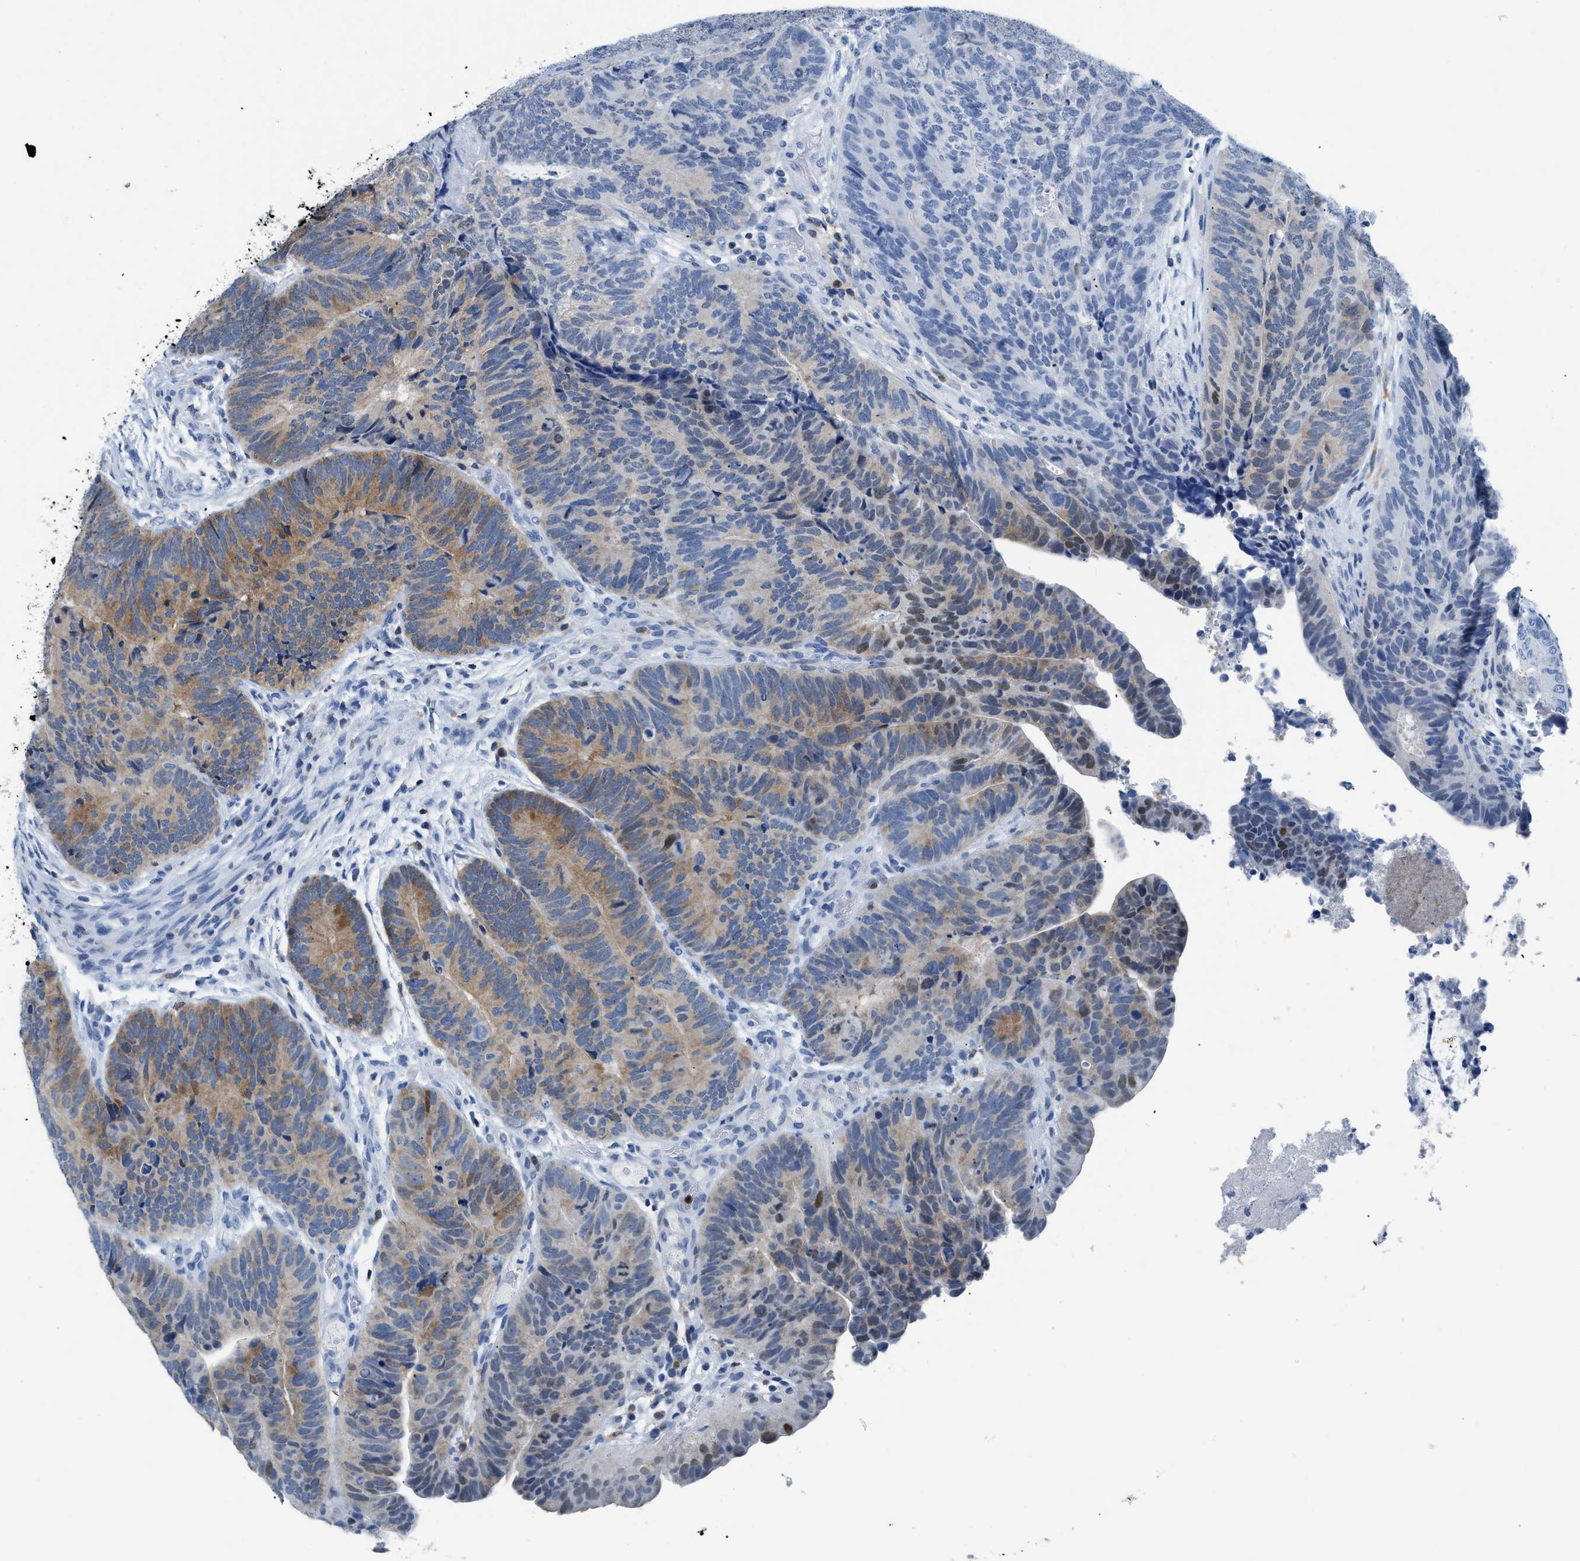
{"staining": {"intensity": "moderate", "quantity": "25%-75%", "location": "cytoplasmic/membranous"}, "tissue": "colorectal cancer", "cell_type": "Tumor cells", "image_type": "cancer", "snomed": [{"axis": "morphology", "description": "Adenocarcinoma, NOS"}, {"axis": "topography", "description": "Colon"}], "caption": "Immunohistochemistry staining of adenocarcinoma (colorectal), which shows medium levels of moderate cytoplasmic/membranous expression in about 25%-75% of tumor cells indicating moderate cytoplasmic/membranous protein staining. The staining was performed using DAB (brown) for protein detection and nuclei were counterstained in hematoxylin (blue).", "gene": "NFATC2", "patient": {"sex": "female", "age": 67}}